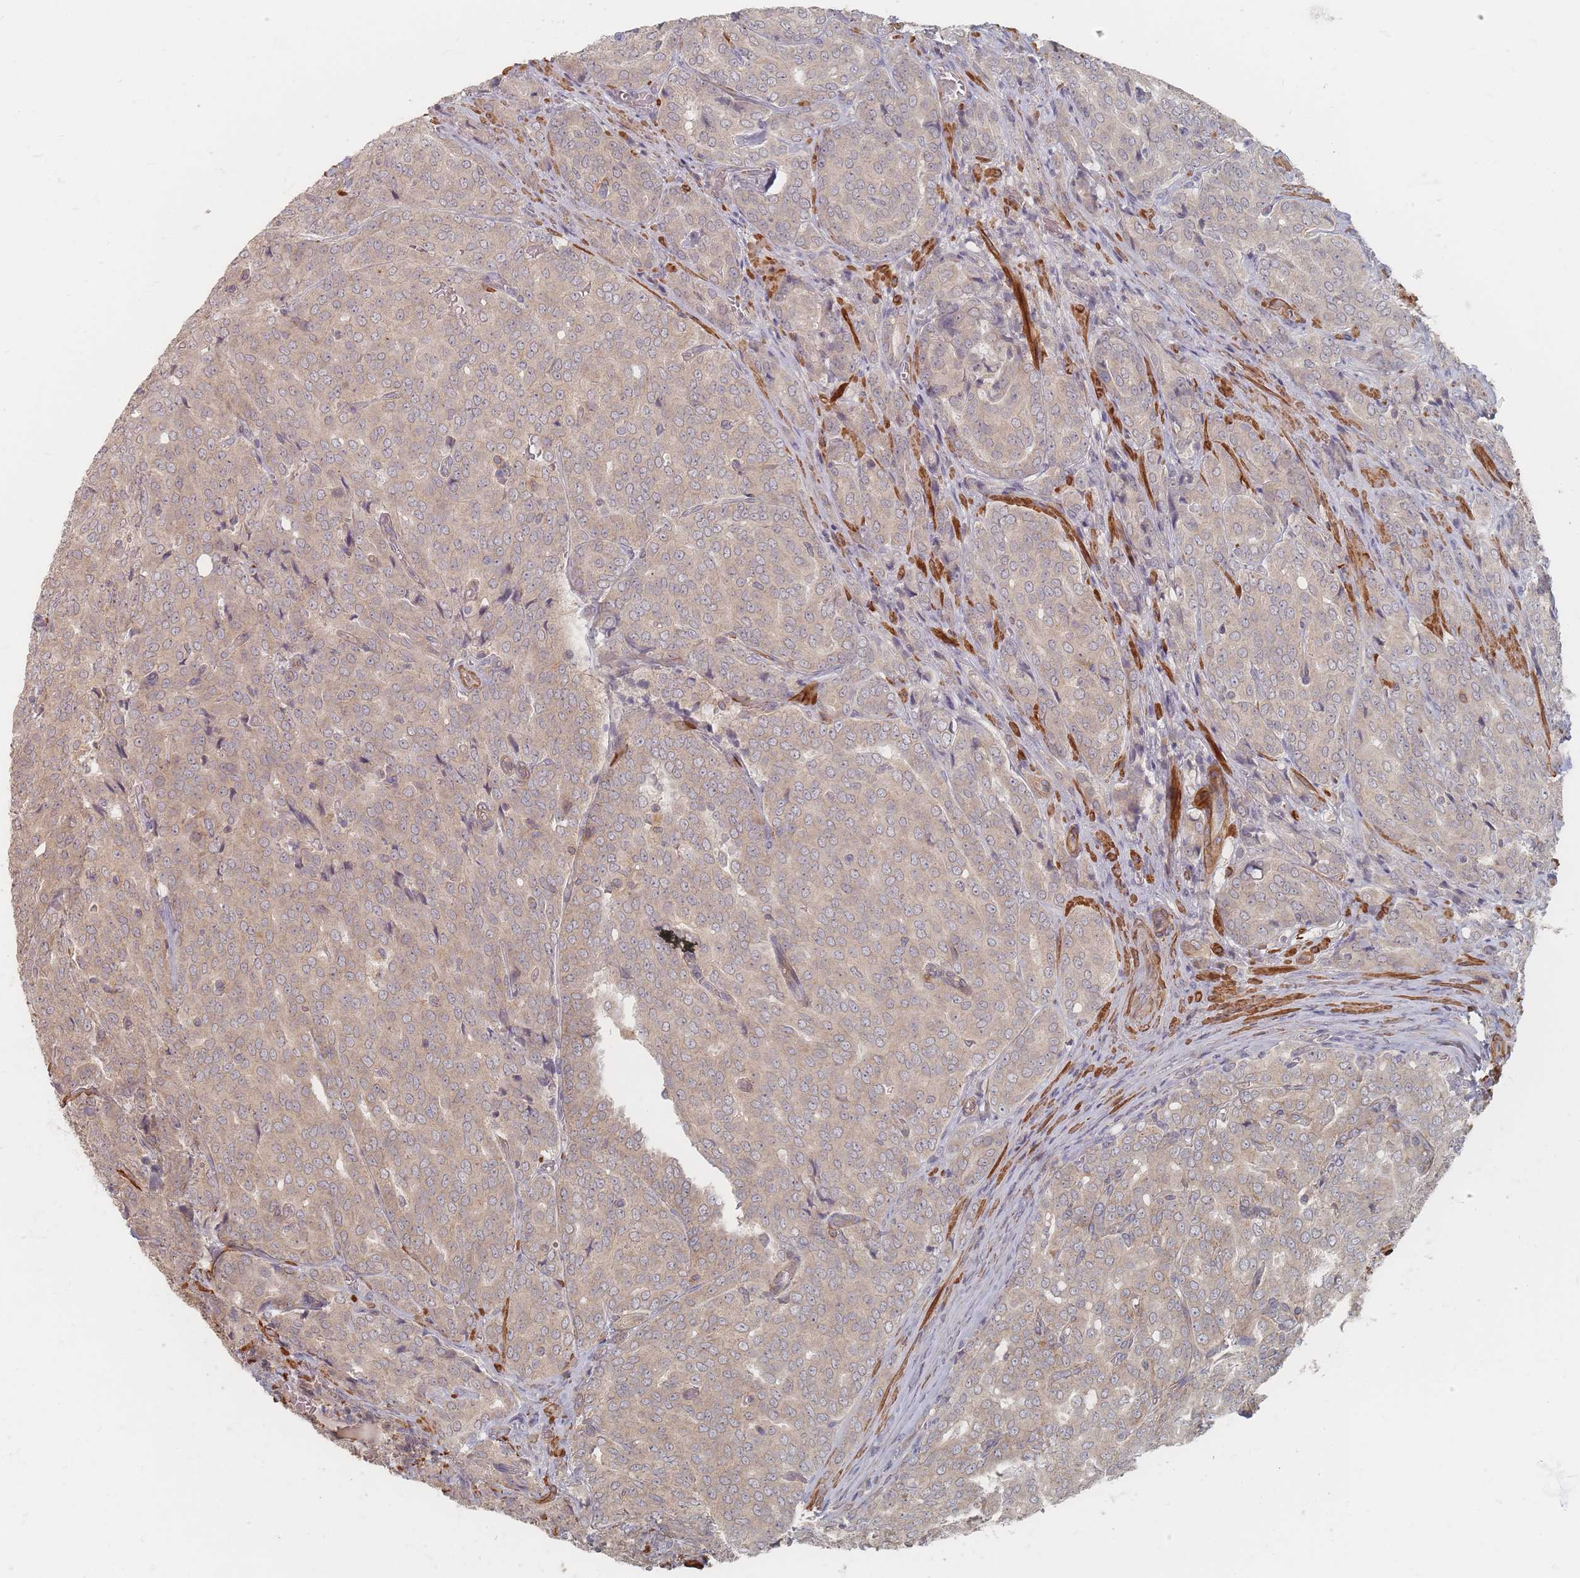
{"staining": {"intensity": "weak", "quantity": "25%-75%", "location": "cytoplasmic/membranous"}, "tissue": "prostate cancer", "cell_type": "Tumor cells", "image_type": "cancer", "snomed": [{"axis": "morphology", "description": "Adenocarcinoma, High grade"}, {"axis": "topography", "description": "Prostate"}], "caption": "The image displays a brown stain indicating the presence of a protein in the cytoplasmic/membranous of tumor cells in adenocarcinoma (high-grade) (prostate).", "gene": "GLE1", "patient": {"sex": "male", "age": 68}}